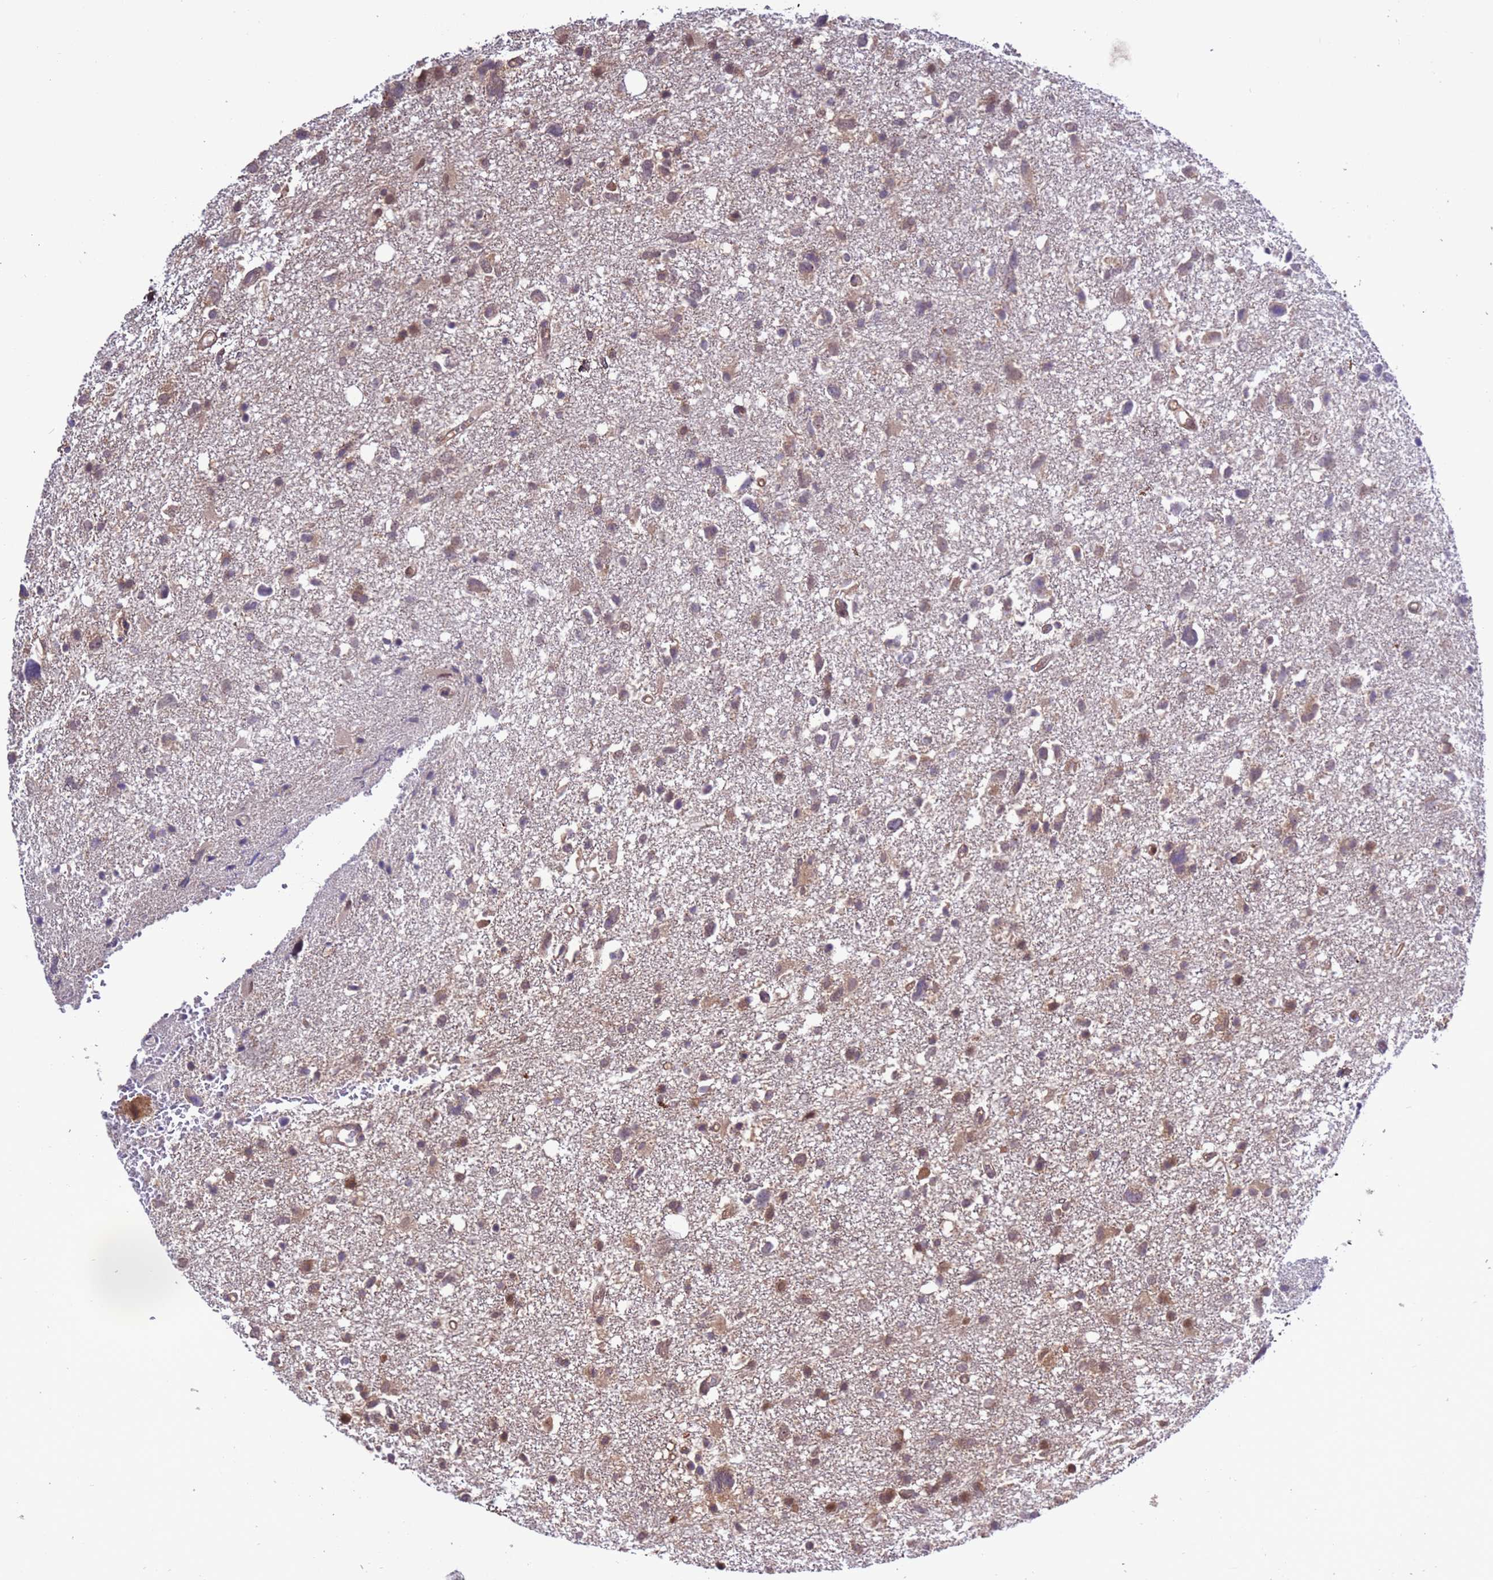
{"staining": {"intensity": "moderate", "quantity": "25%-75%", "location": "cytoplasmic/membranous"}, "tissue": "glioma", "cell_type": "Tumor cells", "image_type": "cancer", "snomed": [{"axis": "morphology", "description": "Glioma, malignant, High grade"}, {"axis": "topography", "description": "Brain"}], "caption": "A brown stain highlights moderate cytoplasmic/membranous positivity of a protein in human malignant glioma (high-grade) tumor cells.", "gene": "ZFP69B", "patient": {"sex": "male", "age": 61}}